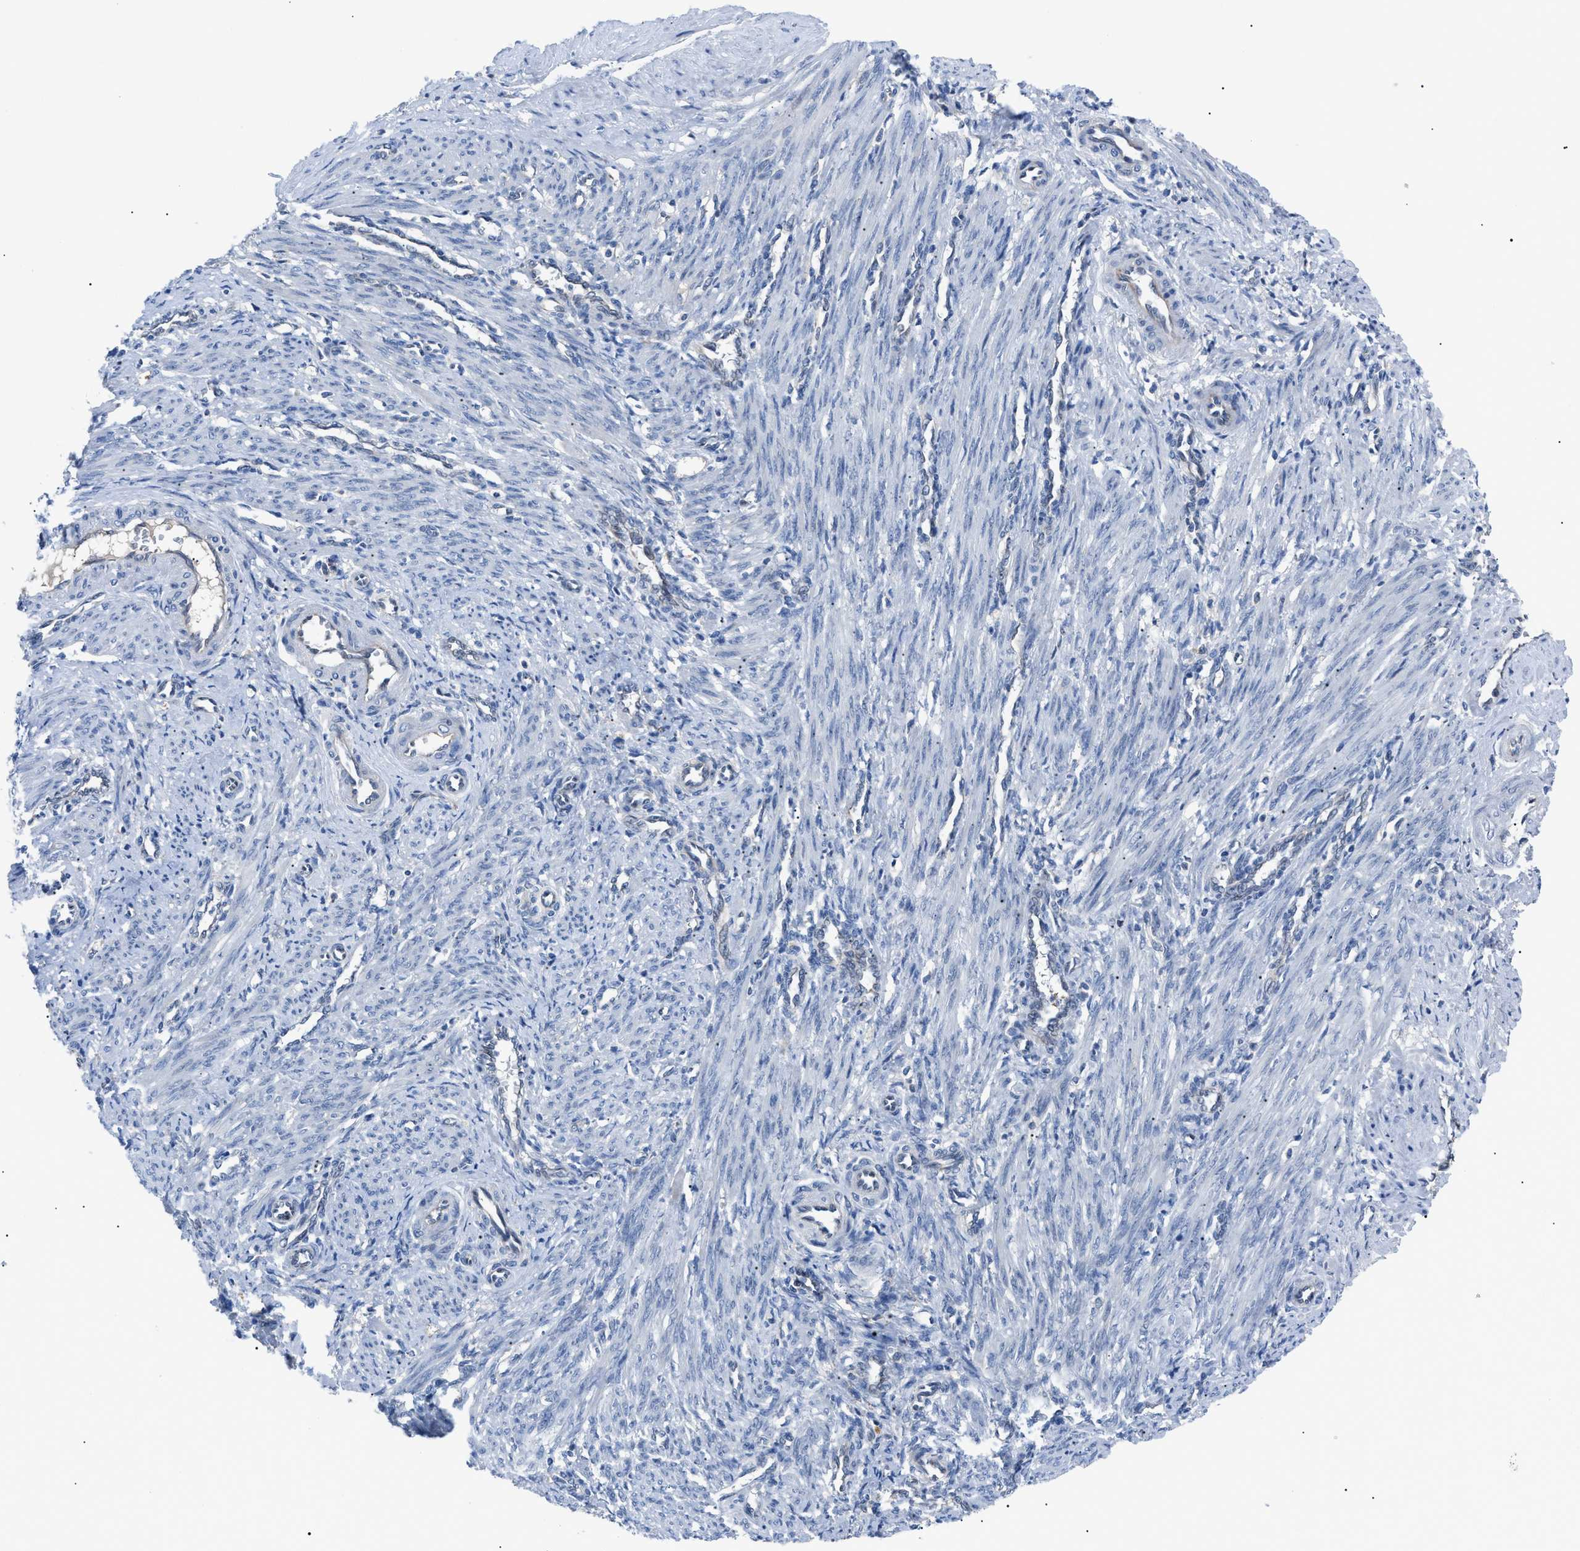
{"staining": {"intensity": "negative", "quantity": "none", "location": "none"}, "tissue": "smooth muscle", "cell_type": "Smooth muscle cells", "image_type": "normal", "snomed": [{"axis": "morphology", "description": "Normal tissue, NOS"}, {"axis": "topography", "description": "Endometrium"}], "caption": "Immunohistochemistry (IHC) histopathology image of unremarkable human smooth muscle stained for a protein (brown), which demonstrates no expression in smooth muscle cells.", "gene": "ZDHHC24", "patient": {"sex": "female", "age": 33}}